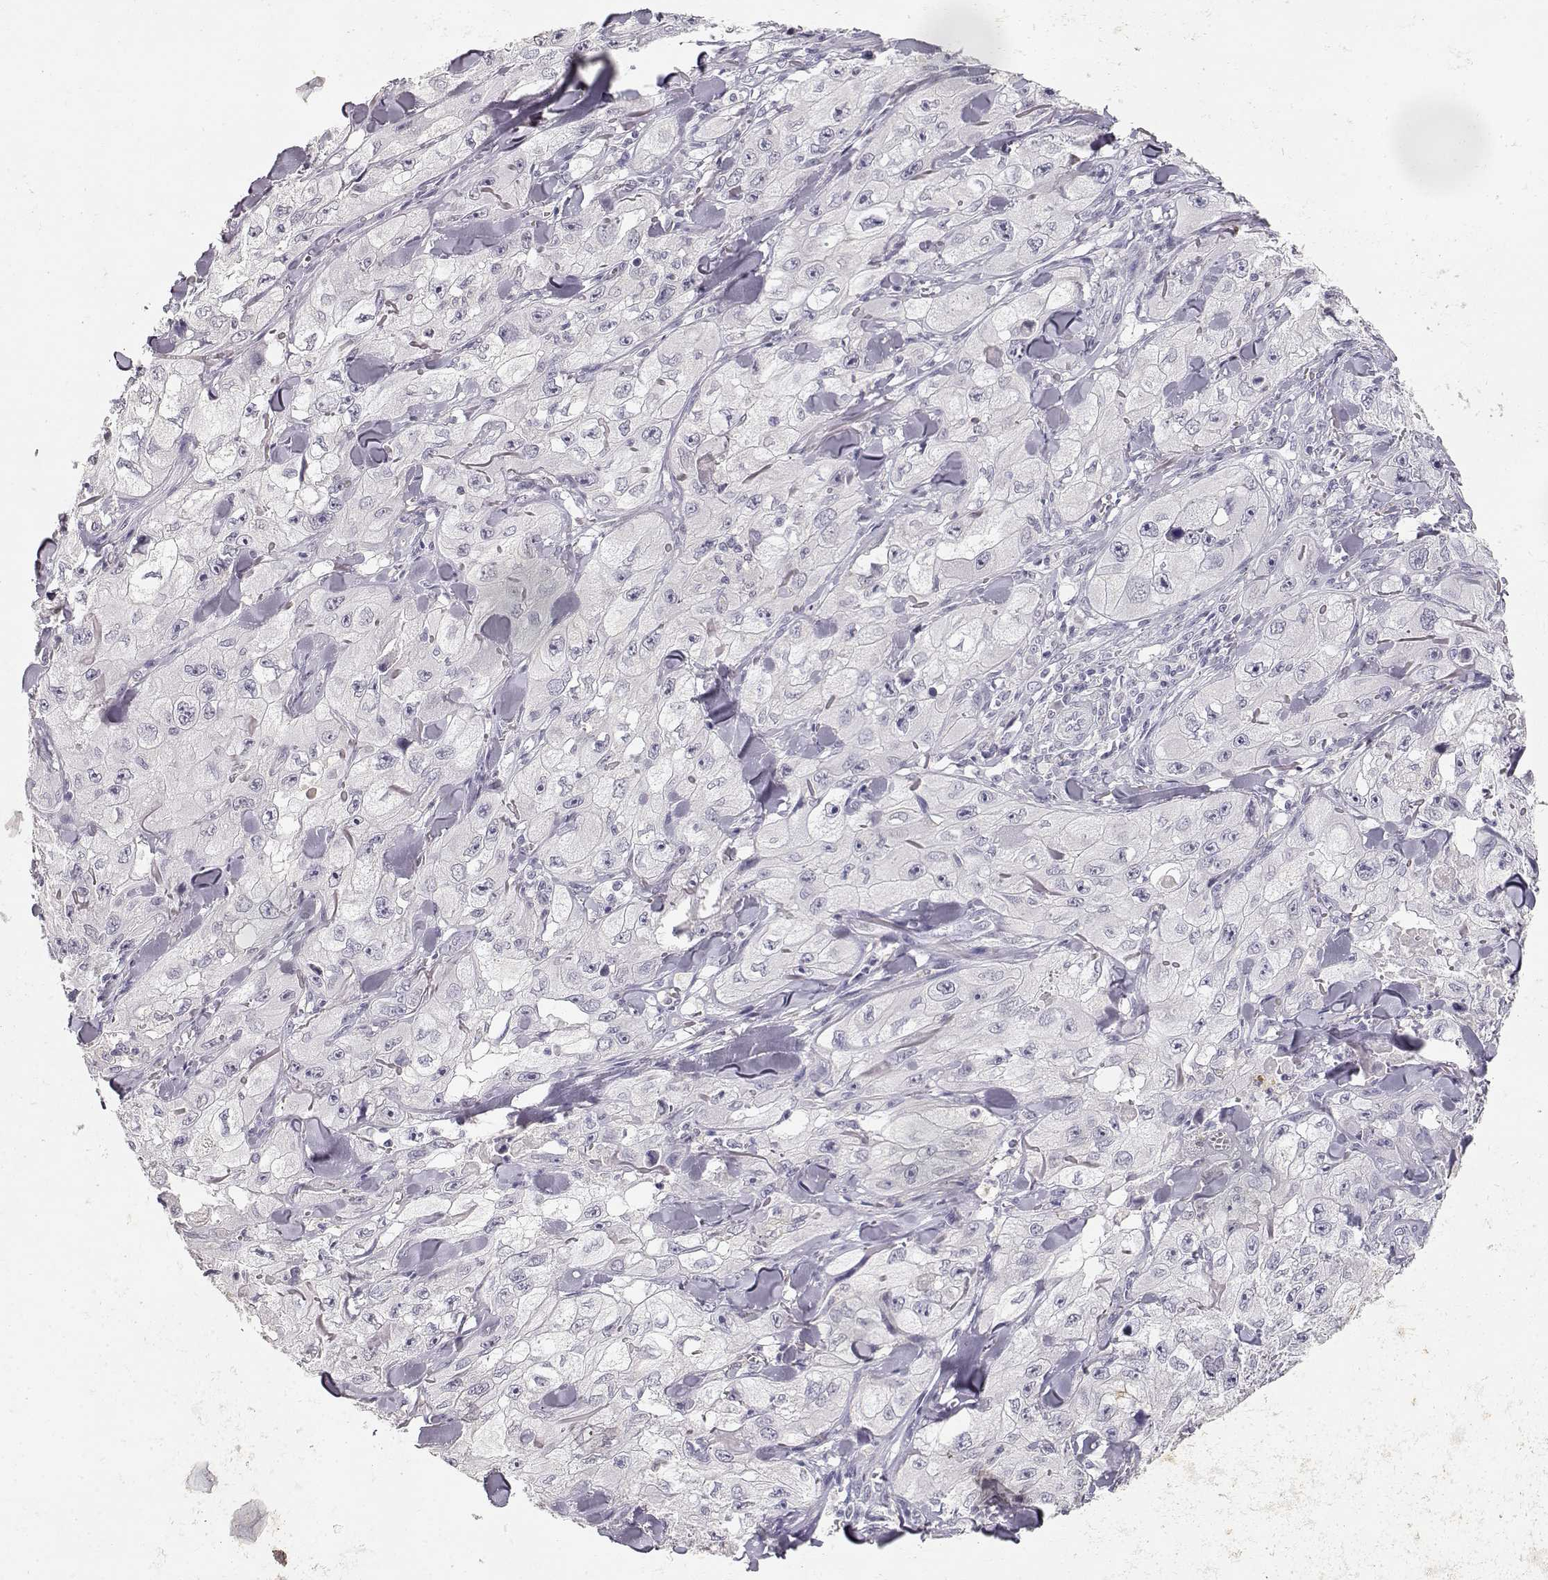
{"staining": {"intensity": "negative", "quantity": "none", "location": "none"}, "tissue": "skin cancer", "cell_type": "Tumor cells", "image_type": "cancer", "snomed": [{"axis": "morphology", "description": "Squamous cell carcinoma, NOS"}, {"axis": "topography", "description": "Skin"}, {"axis": "topography", "description": "Subcutis"}], "caption": "The micrograph displays no staining of tumor cells in skin cancer (squamous cell carcinoma).", "gene": "TPH2", "patient": {"sex": "male", "age": 73}}